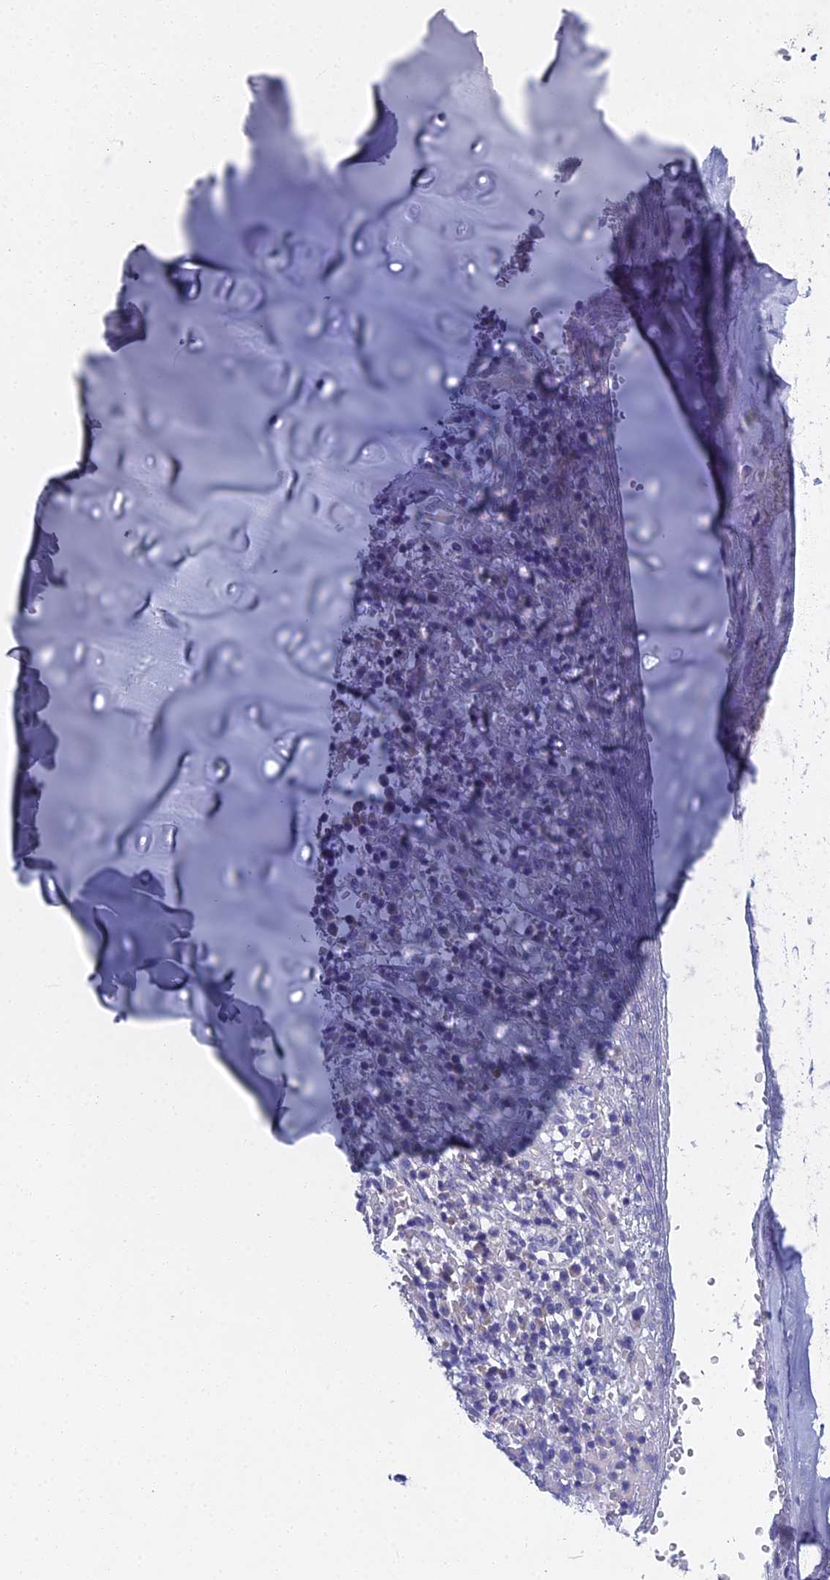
{"staining": {"intensity": "negative", "quantity": "none", "location": "none"}, "tissue": "soft tissue", "cell_type": "Chondrocytes", "image_type": "normal", "snomed": [{"axis": "morphology", "description": "Normal tissue, NOS"}, {"axis": "morphology", "description": "Basal cell carcinoma"}, {"axis": "topography", "description": "Cartilage tissue"}, {"axis": "topography", "description": "Nasopharynx"}, {"axis": "topography", "description": "Oral tissue"}], "caption": "The micrograph reveals no significant expression in chondrocytes of soft tissue.", "gene": "SPIN4", "patient": {"sex": "female", "age": 77}}